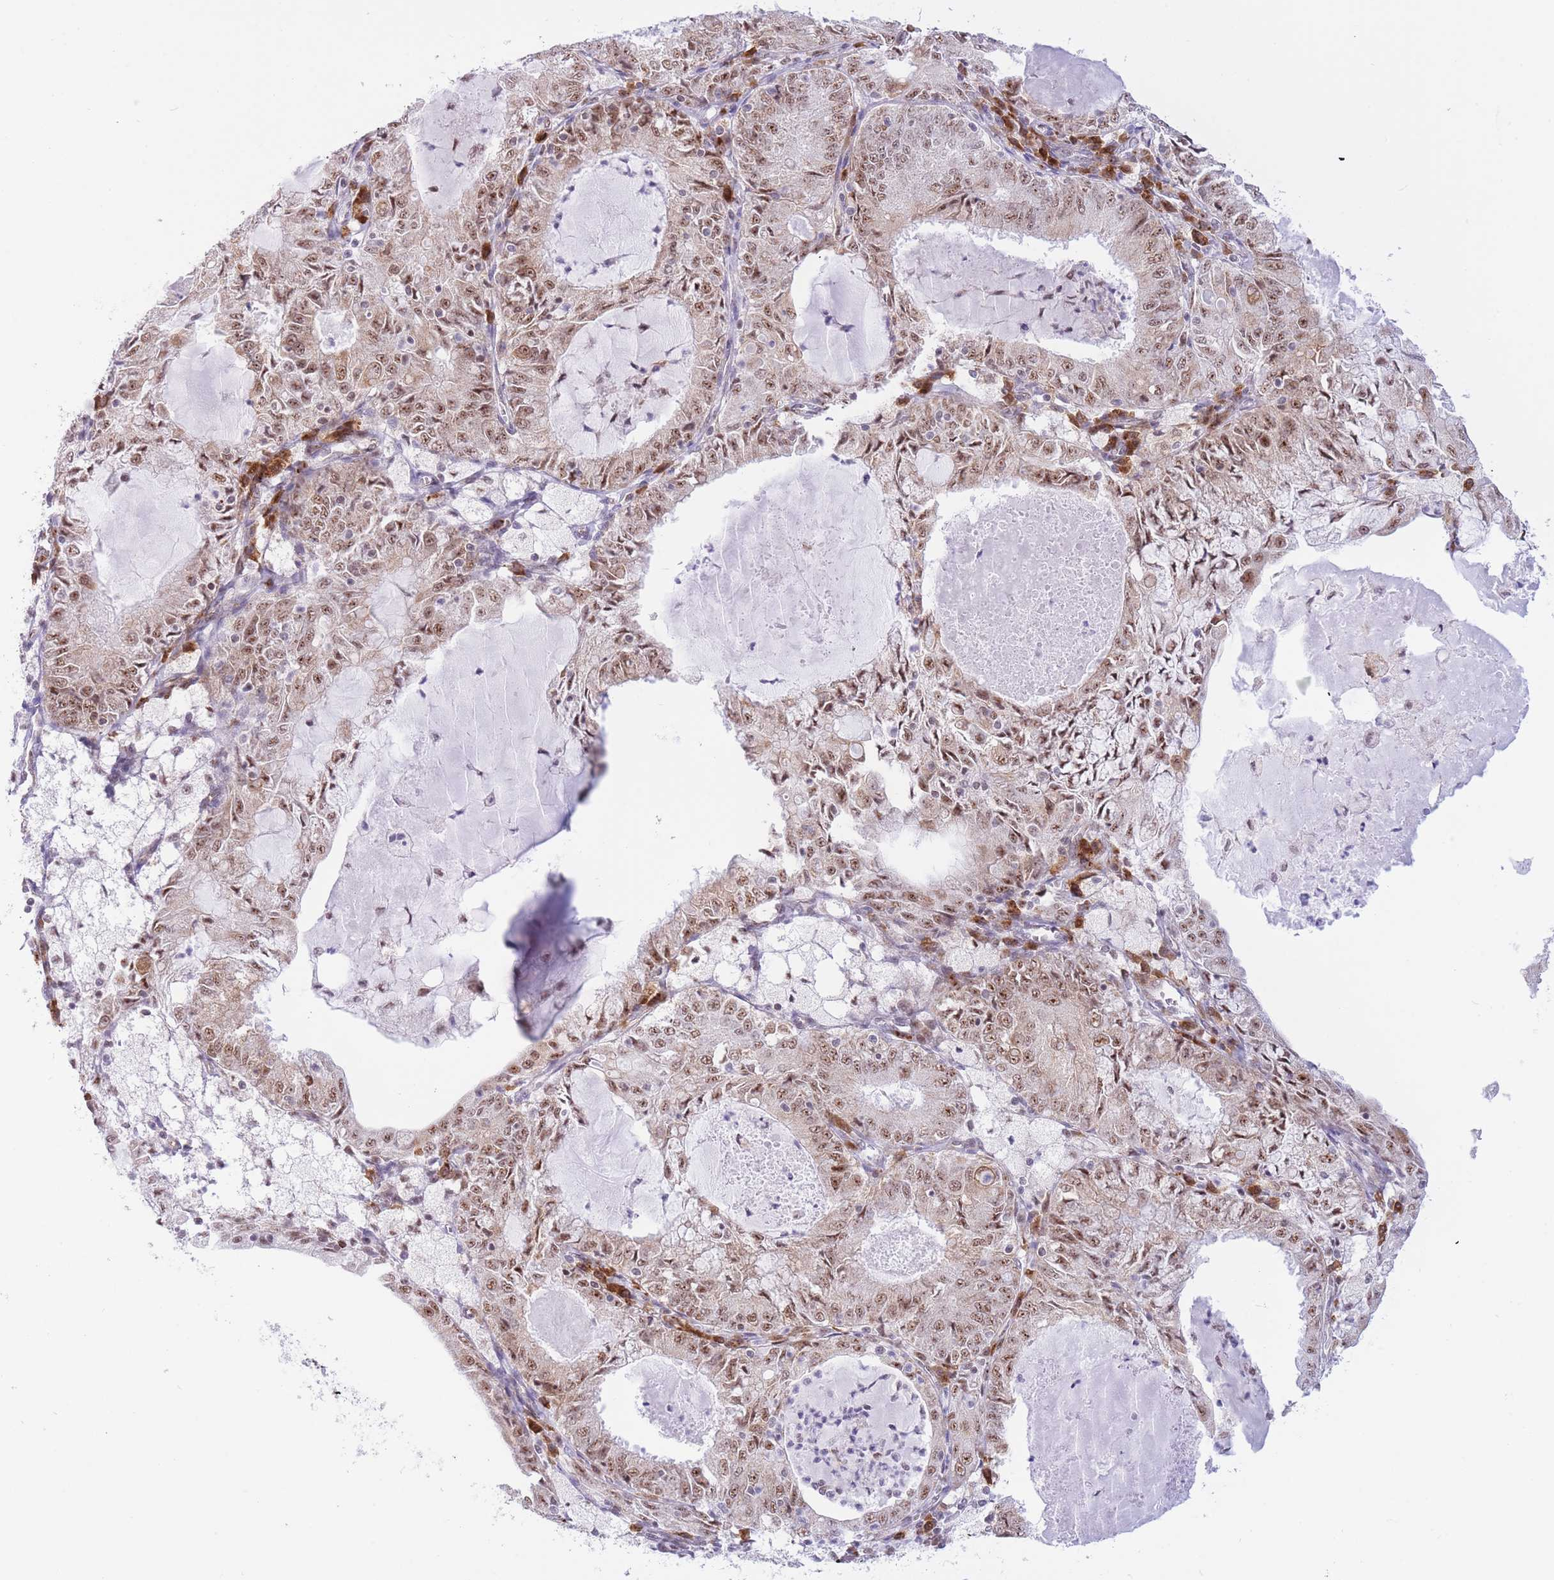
{"staining": {"intensity": "moderate", "quantity": ">75%", "location": "nuclear"}, "tissue": "endometrial cancer", "cell_type": "Tumor cells", "image_type": "cancer", "snomed": [{"axis": "morphology", "description": "Adenocarcinoma, NOS"}, {"axis": "topography", "description": "Endometrium"}], "caption": "Endometrial cancer (adenocarcinoma) stained for a protein exhibits moderate nuclear positivity in tumor cells. The staining was performed using DAB (3,3'-diaminobenzidine), with brown indicating positive protein expression. Nuclei are stained blue with hematoxylin.", "gene": "CYP2B6", "patient": {"sex": "female", "age": 57}}